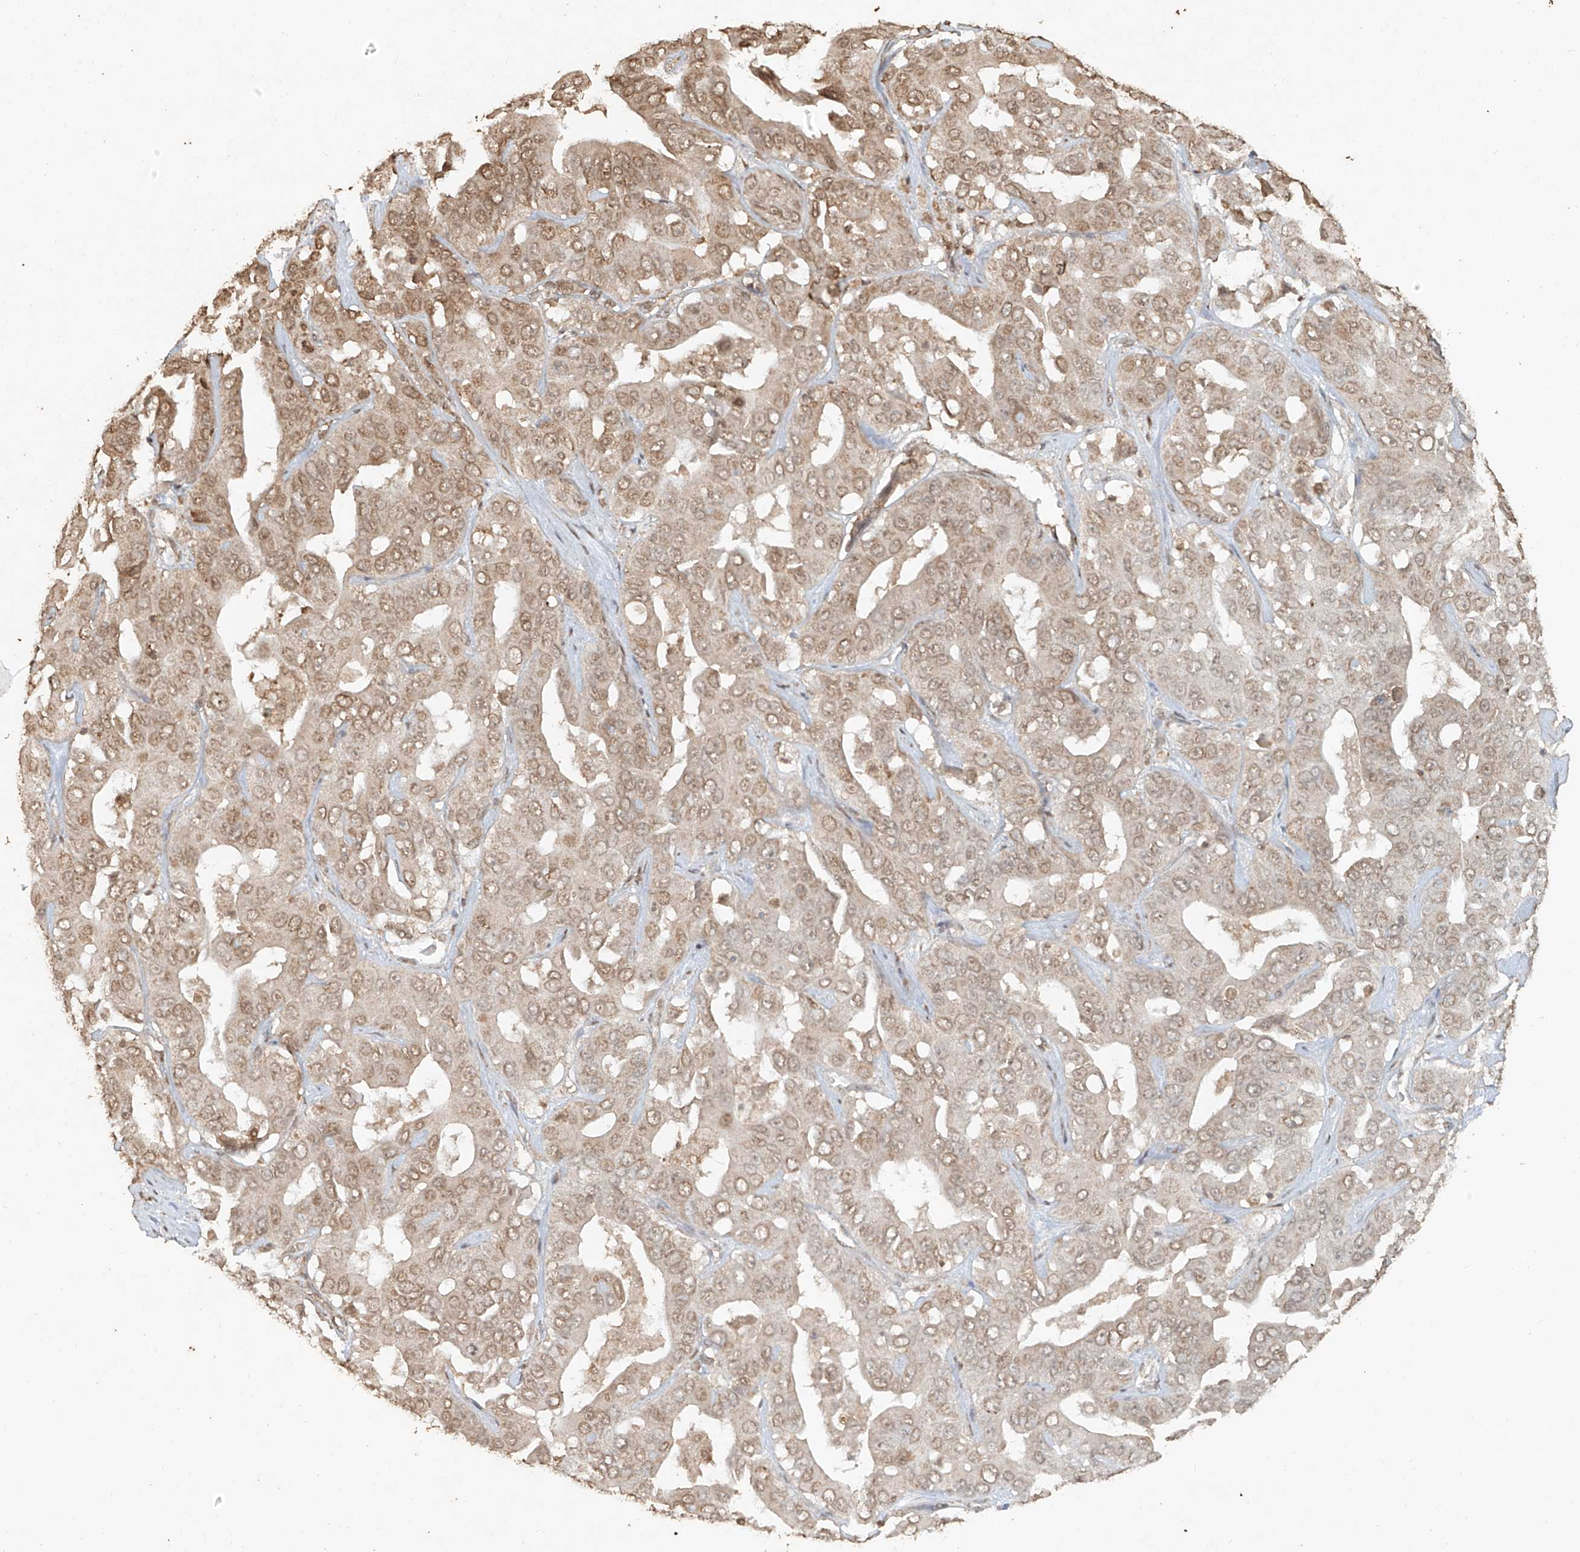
{"staining": {"intensity": "moderate", "quantity": ">75%", "location": "nuclear"}, "tissue": "liver cancer", "cell_type": "Tumor cells", "image_type": "cancer", "snomed": [{"axis": "morphology", "description": "Cholangiocarcinoma"}, {"axis": "topography", "description": "Liver"}], "caption": "An IHC image of neoplastic tissue is shown. Protein staining in brown labels moderate nuclear positivity in liver cholangiocarcinoma within tumor cells.", "gene": "TIGAR", "patient": {"sex": "female", "age": 52}}